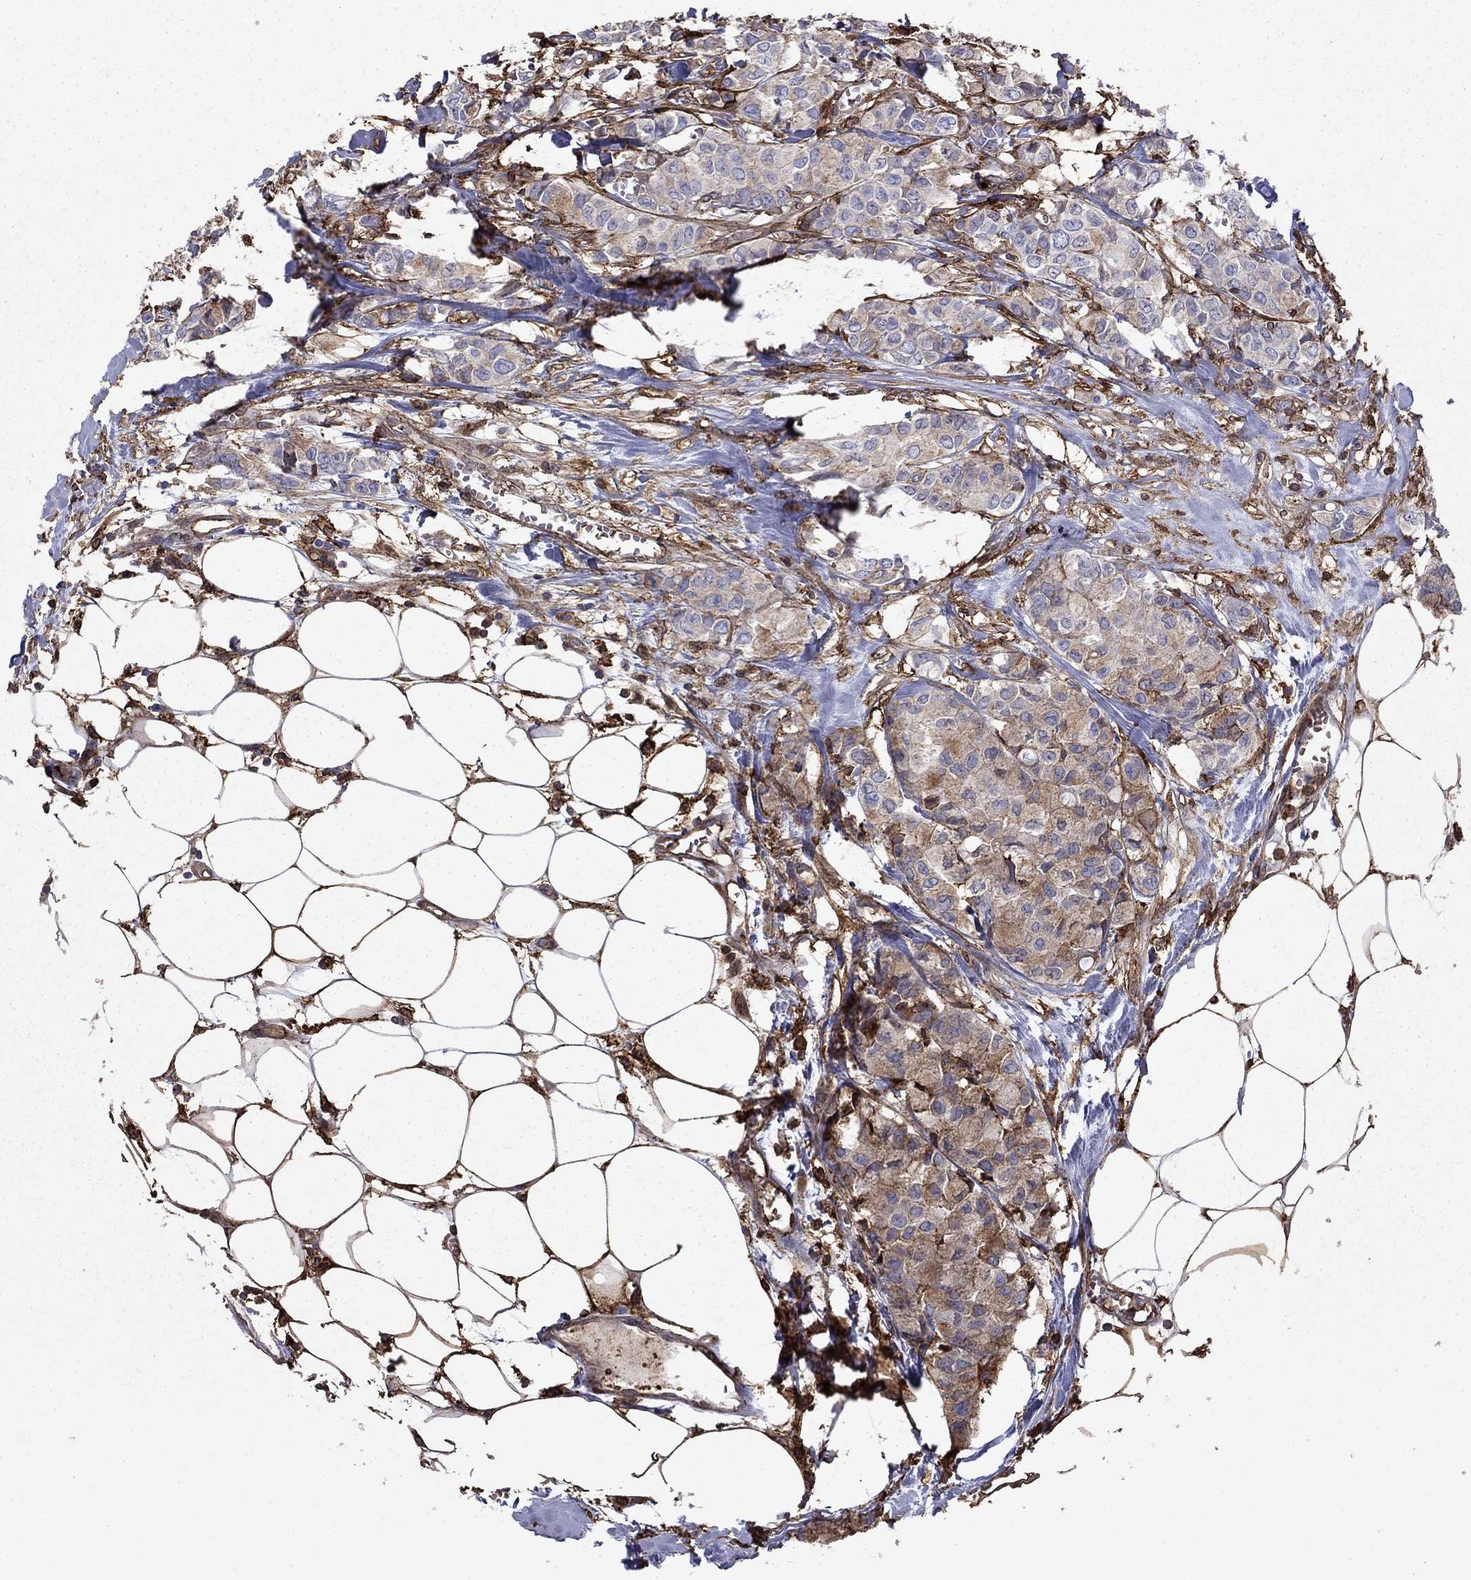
{"staining": {"intensity": "weak", "quantity": "<25%", "location": "cytoplasmic/membranous"}, "tissue": "breast cancer", "cell_type": "Tumor cells", "image_type": "cancer", "snomed": [{"axis": "morphology", "description": "Duct carcinoma"}, {"axis": "topography", "description": "Breast"}], "caption": "This is an IHC histopathology image of breast cancer. There is no staining in tumor cells.", "gene": "PLAU", "patient": {"sex": "female", "age": 85}}